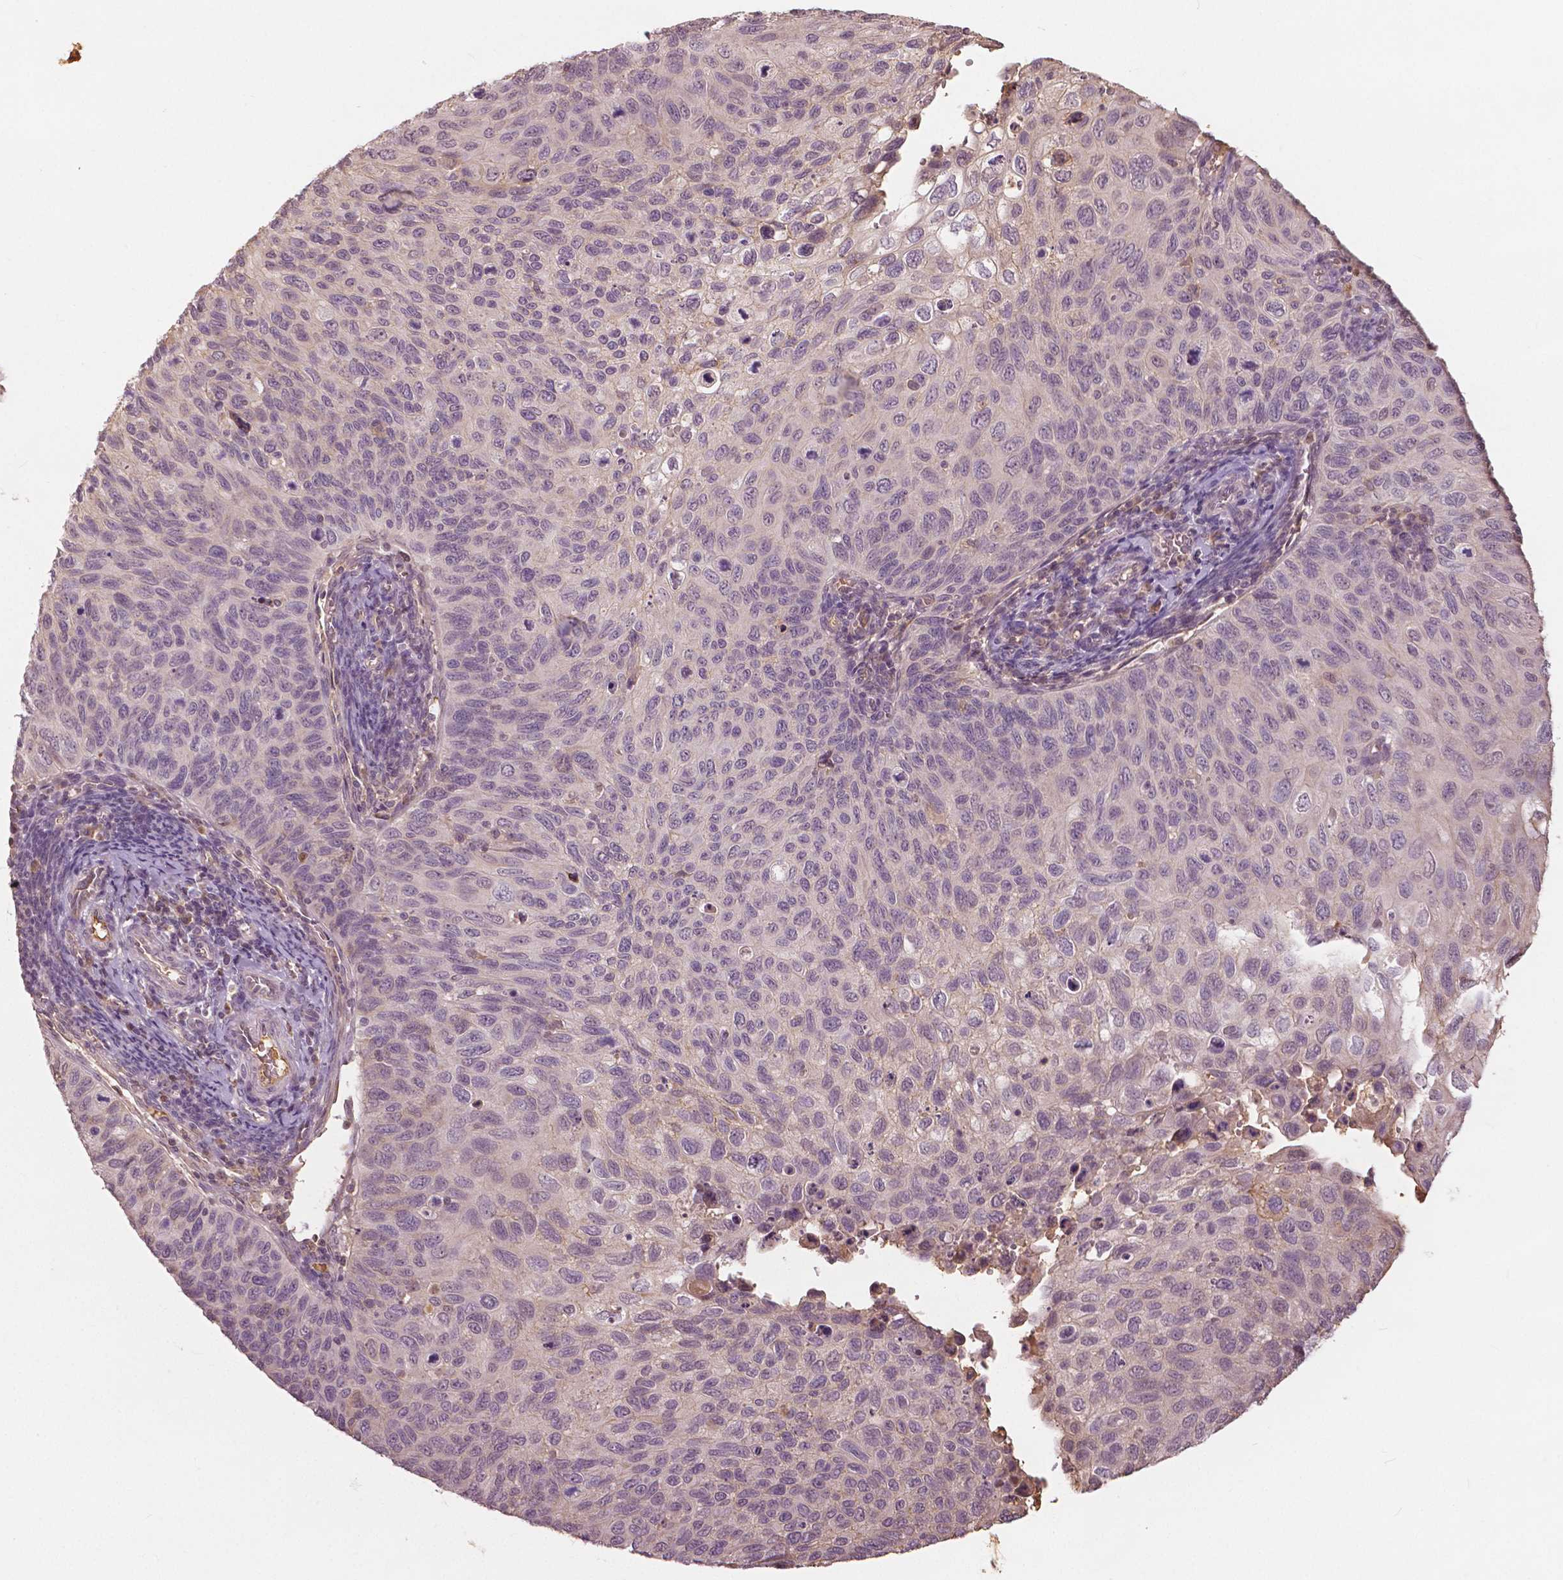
{"staining": {"intensity": "negative", "quantity": "none", "location": "none"}, "tissue": "cervical cancer", "cell_type": "Tumor cells", "image_type": "cancer", "snomed": [{"axis": "morphology", "description": "Squamous cell carcinoma, NOS"}, {"axis": "topography", "description": "Cervix"}], "caption": "High magnification brightfield microscopy of cervical squamous cell carcinoma stained with DAB (brown) and counterstained with hematoxylin (blue): tumor cells show no significant expression. (Stains: DAB immunohistochemistry (IHC) with hematoxylin counter stain, Microscopy: brightfield microscopy at high magnification).", "gene": "ANGPTL4", "patient": {"sex": "female", "age": 70}}